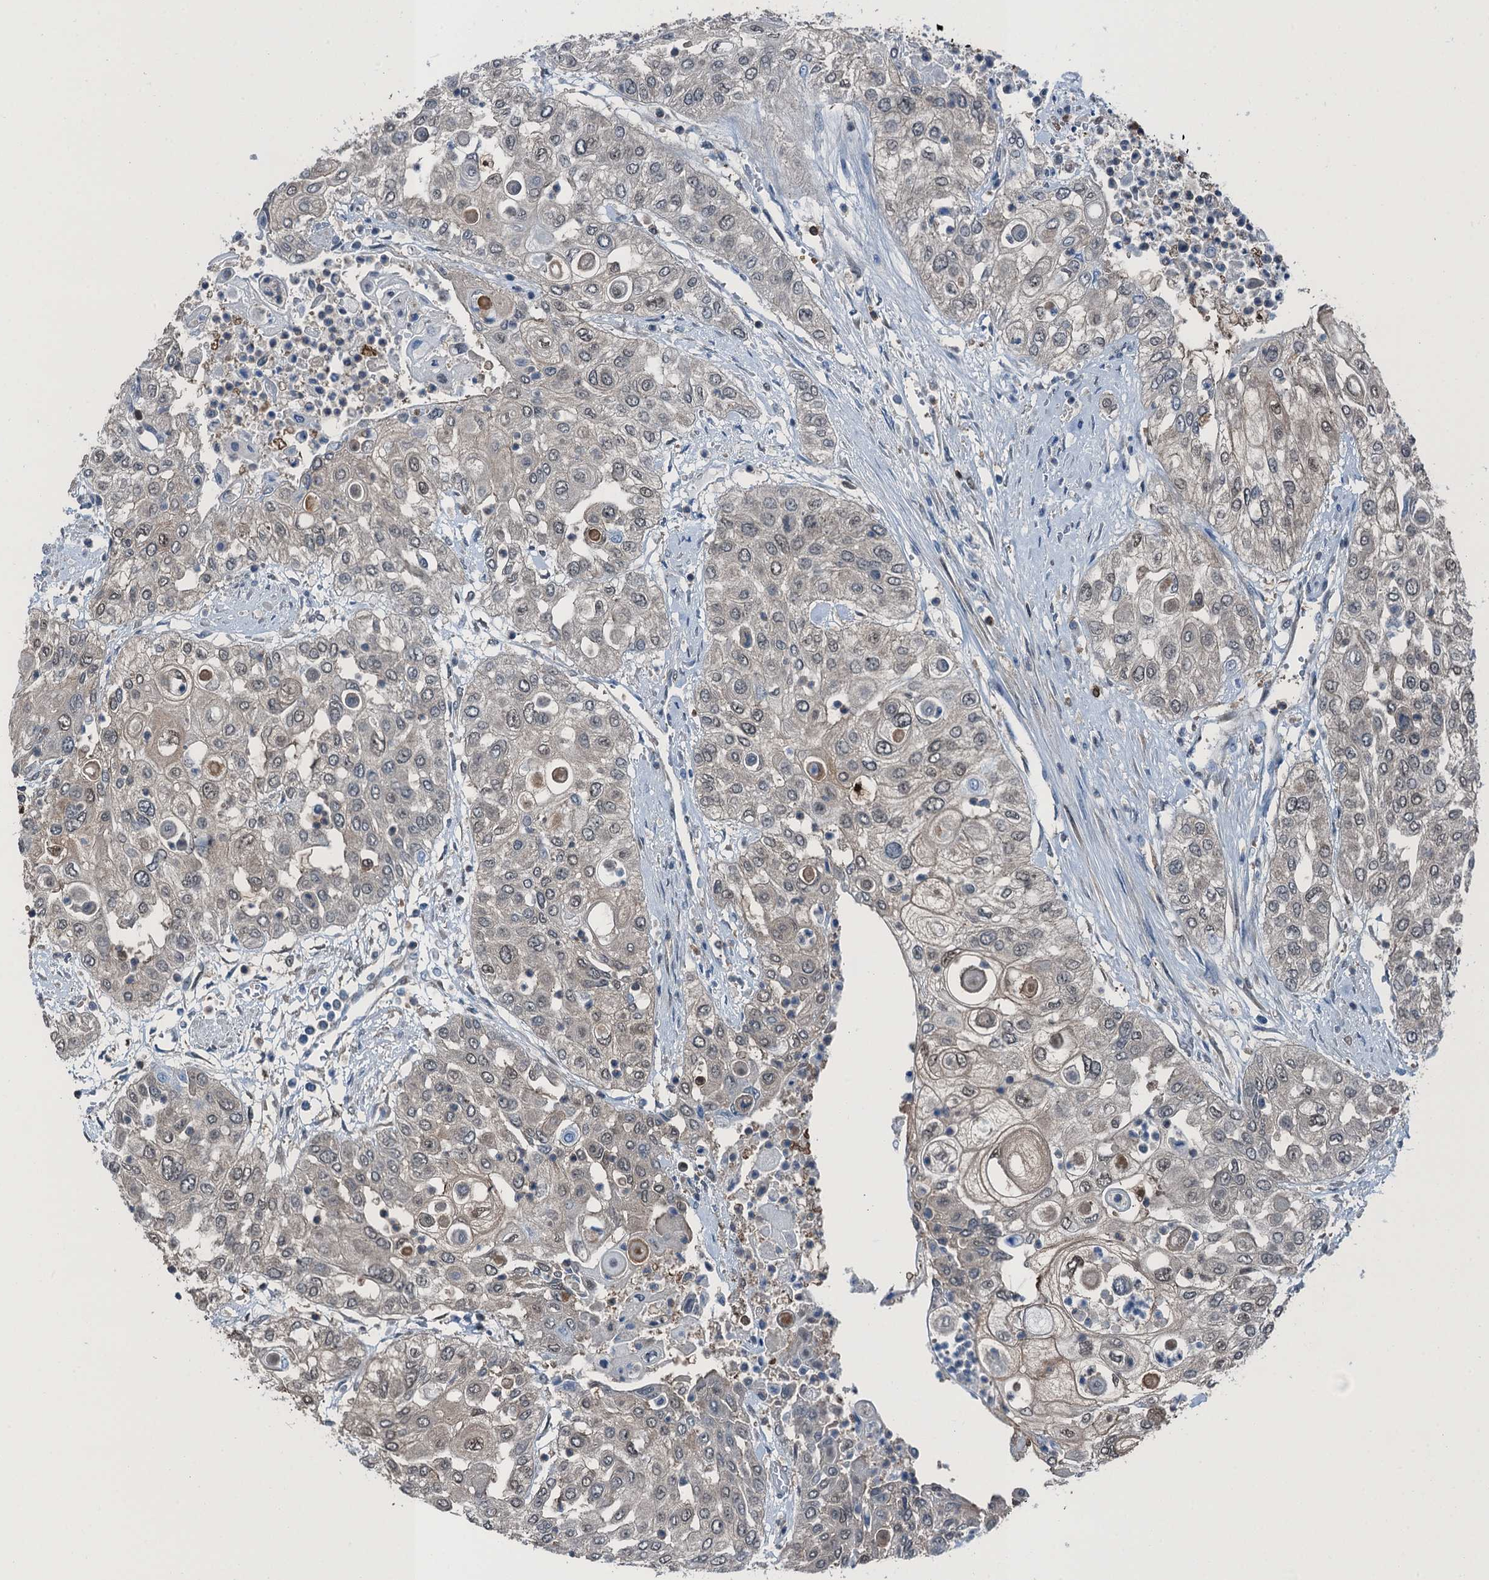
{"staining": {"intensity": "weak", "quantity": "<25%", "location": "cytoplasmic/membranous,nuclear"}, "tissue": "urothelial cancer", "cell_type": "Tumor cells", "image_type": "cancer", "snomed": [{"axis": "morphology", "description": "Urothelial carcinoma, High grade"}, {"axis": "topography", "description": "Urinary bladder"}], "caption": "High magnification brightfield microscopy of urothelial cancer stained with DAB (brown) and counterstained with hematoxylin (blue): tumor cells show no significant staining.", "gene": "RNH1", "patient": {"sex": "female", "age": 79}}